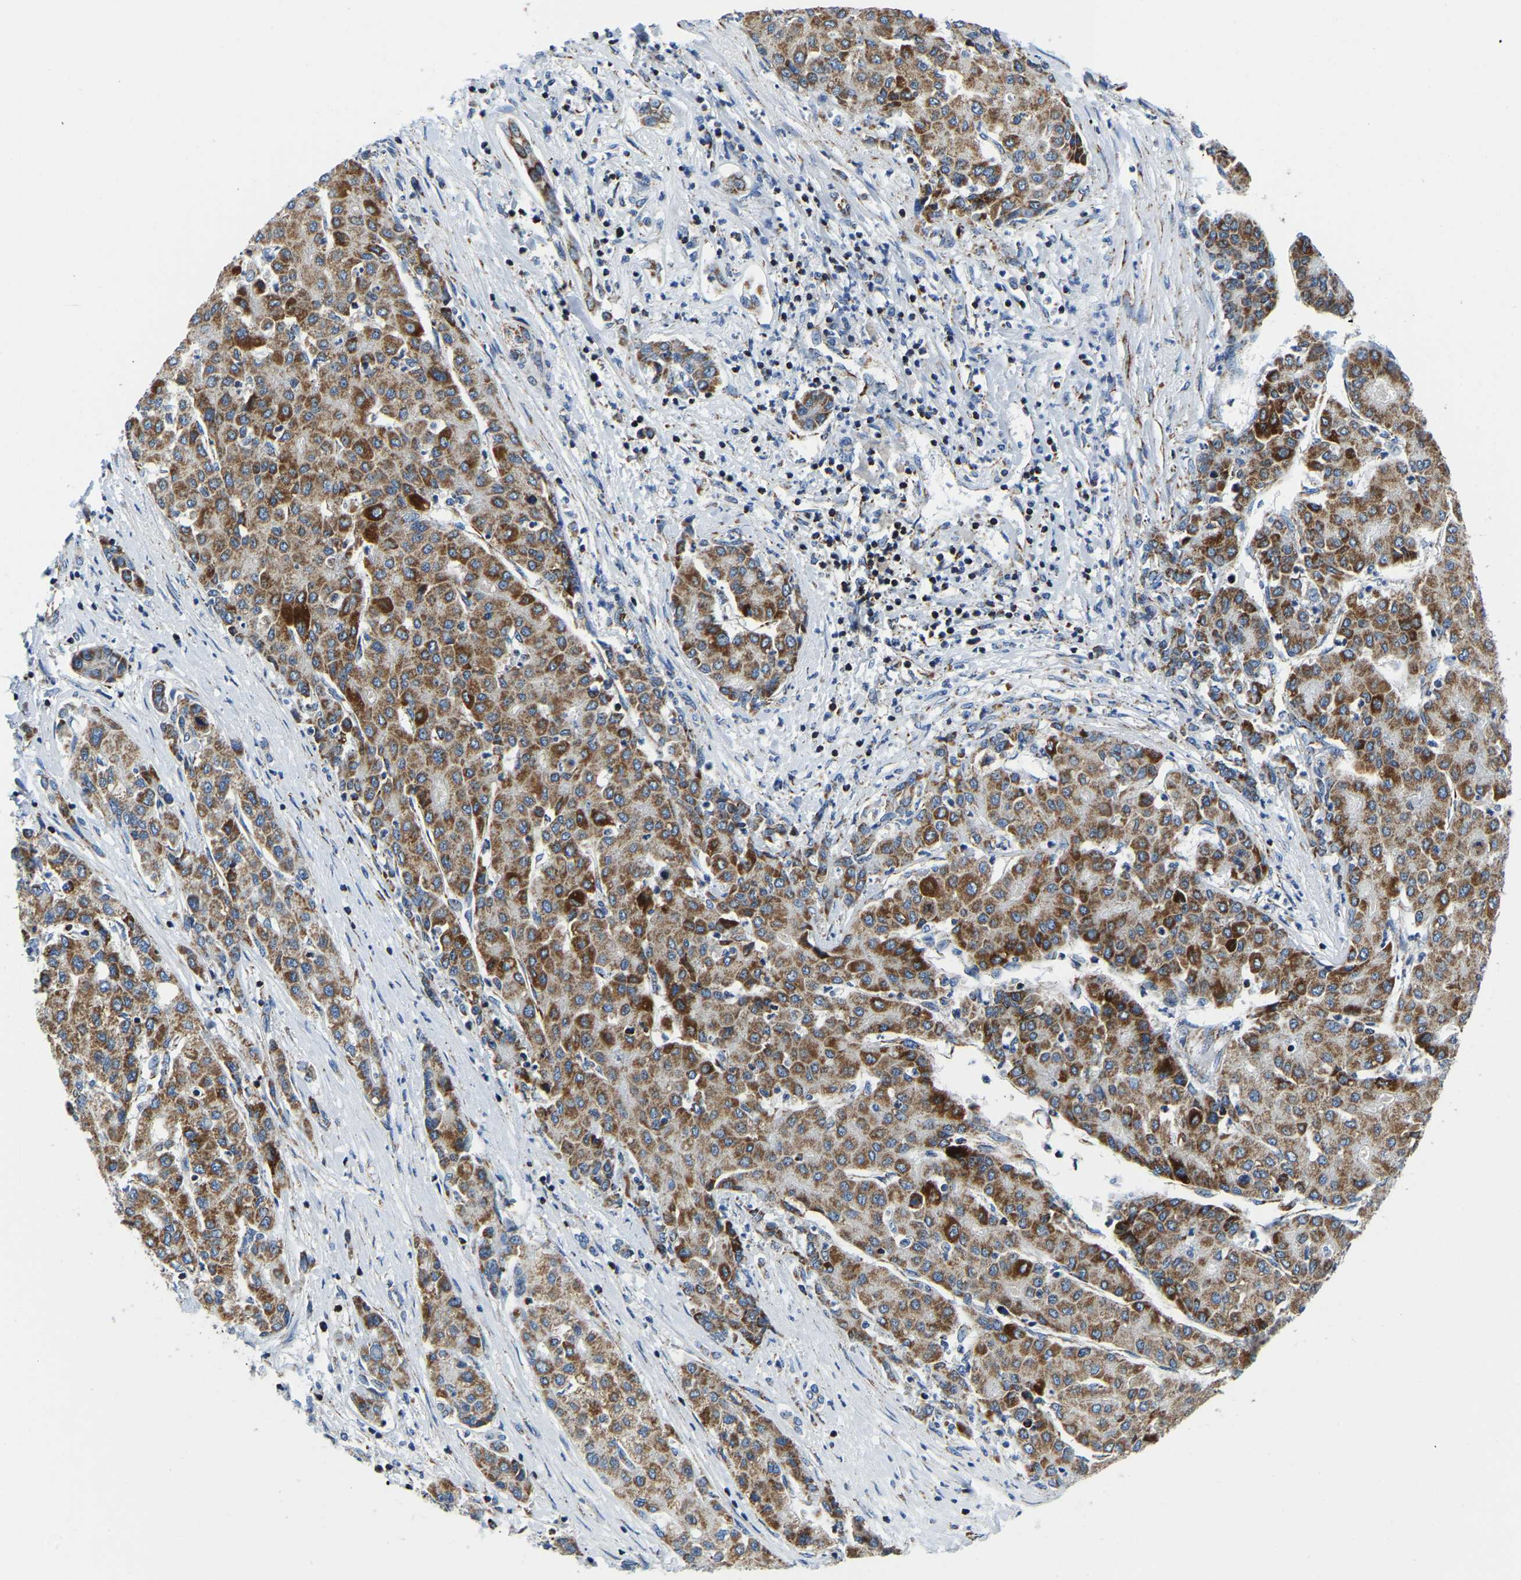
{"staining": {"intensity": "moderate", "quantity": ">75%", "location": "cytoplasmic/membranous"}, "tissue": "liver cancer", "cell_type": "Tumor cells", "image_type": "cancer", "snomed": [{"axis": "morphology", "description": "Carcinoma, Hepatocellular, NOS"}, {"axis": "topography", "description": "Liver"}], "caption": "DAB (3,3'-diaminobenzidine) immunohistochemical staining of liver cancer (hepatocellular carcinoma) exhibits moderate cytoplasmic/membranous protein expression in approximately >75% of tumor cells.", "gene": "SFXN1", "patient": {"sex": "male", "age": 65}}